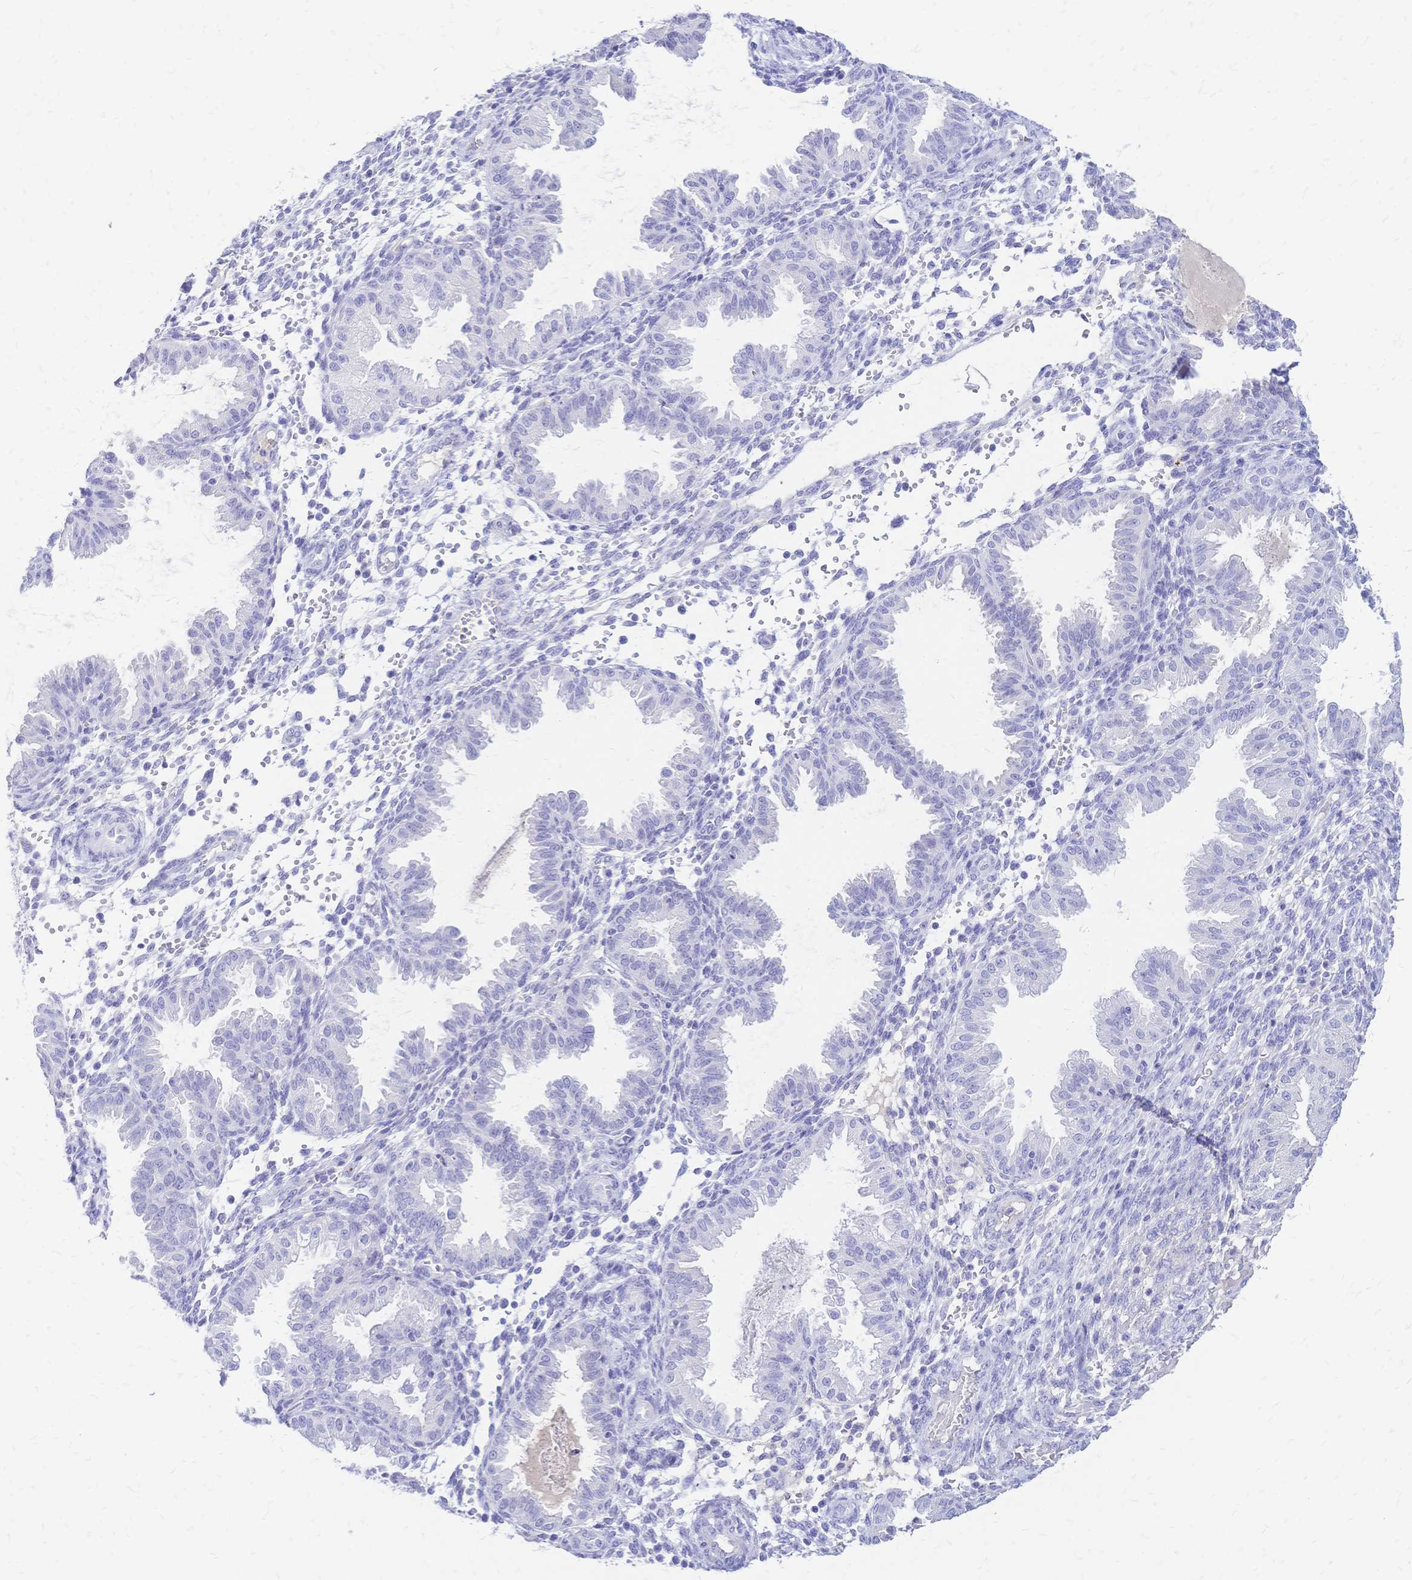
{"staining": {"intensity": "negative", "quantity": "none", "location": "none"}, "tissue": "endometrium", "cell_type": "Cells in endometrial stroma", "image_type": "normal", "snomed": [{"axis": "morphology", "description": "Normal tissue, NOS"}, {"axis": "topography", "description": "Endometrium"}], "caption": "Immunohistochemical staining of normal endometrium displays no significant positivity in cells in endometrial stroma. (Stains: DAB immunohistochemistry (IHC) with hematoxylin counter stain, Microscopy: brightfield microscopy at high magnification).", "gene": "FA2H", "patient": {"sex": "female", "age": 33}}